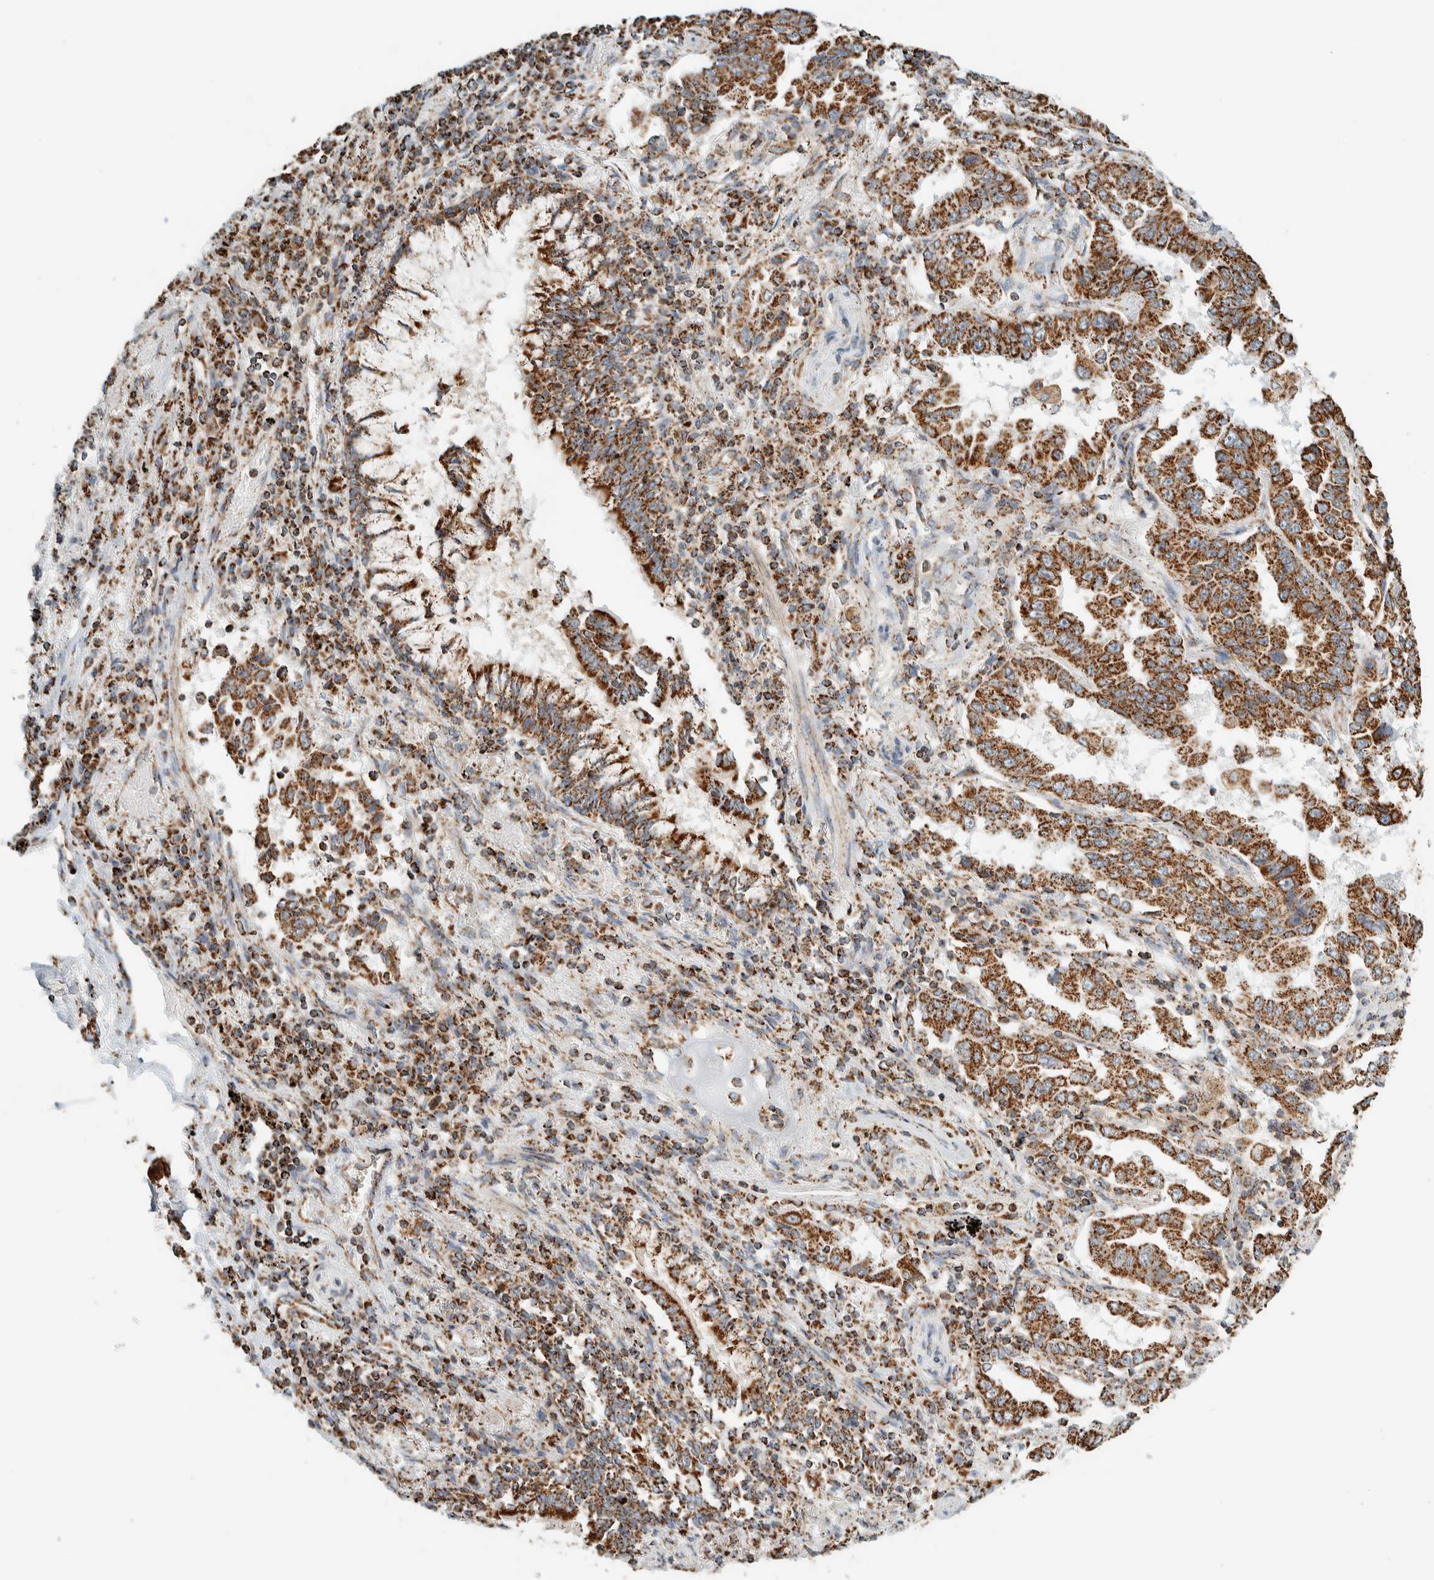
{"staining": {"intensity": "moderate", "quantity": ">75%", "location": "cytoplasmic/membranous"}, "tissue": "lung cancer", "cell_type": "Tumor cells", "image_type": "cancer", "snomed": [{"axis": "morphology", "description": "Adenocarcinoma, NOS"}, {"axis": "topography", "description": "Lung"}], "caption": "Immunohistochemistry (IHC) of human adenocarcinoma (lung) displays medium levels of moderate cytoplasmic/membranous expression in about >75% of tumor cells. Nuclei are stained in blue.", "gene": "ZNF454", "patient": {"sex": "female", "age": 51}}